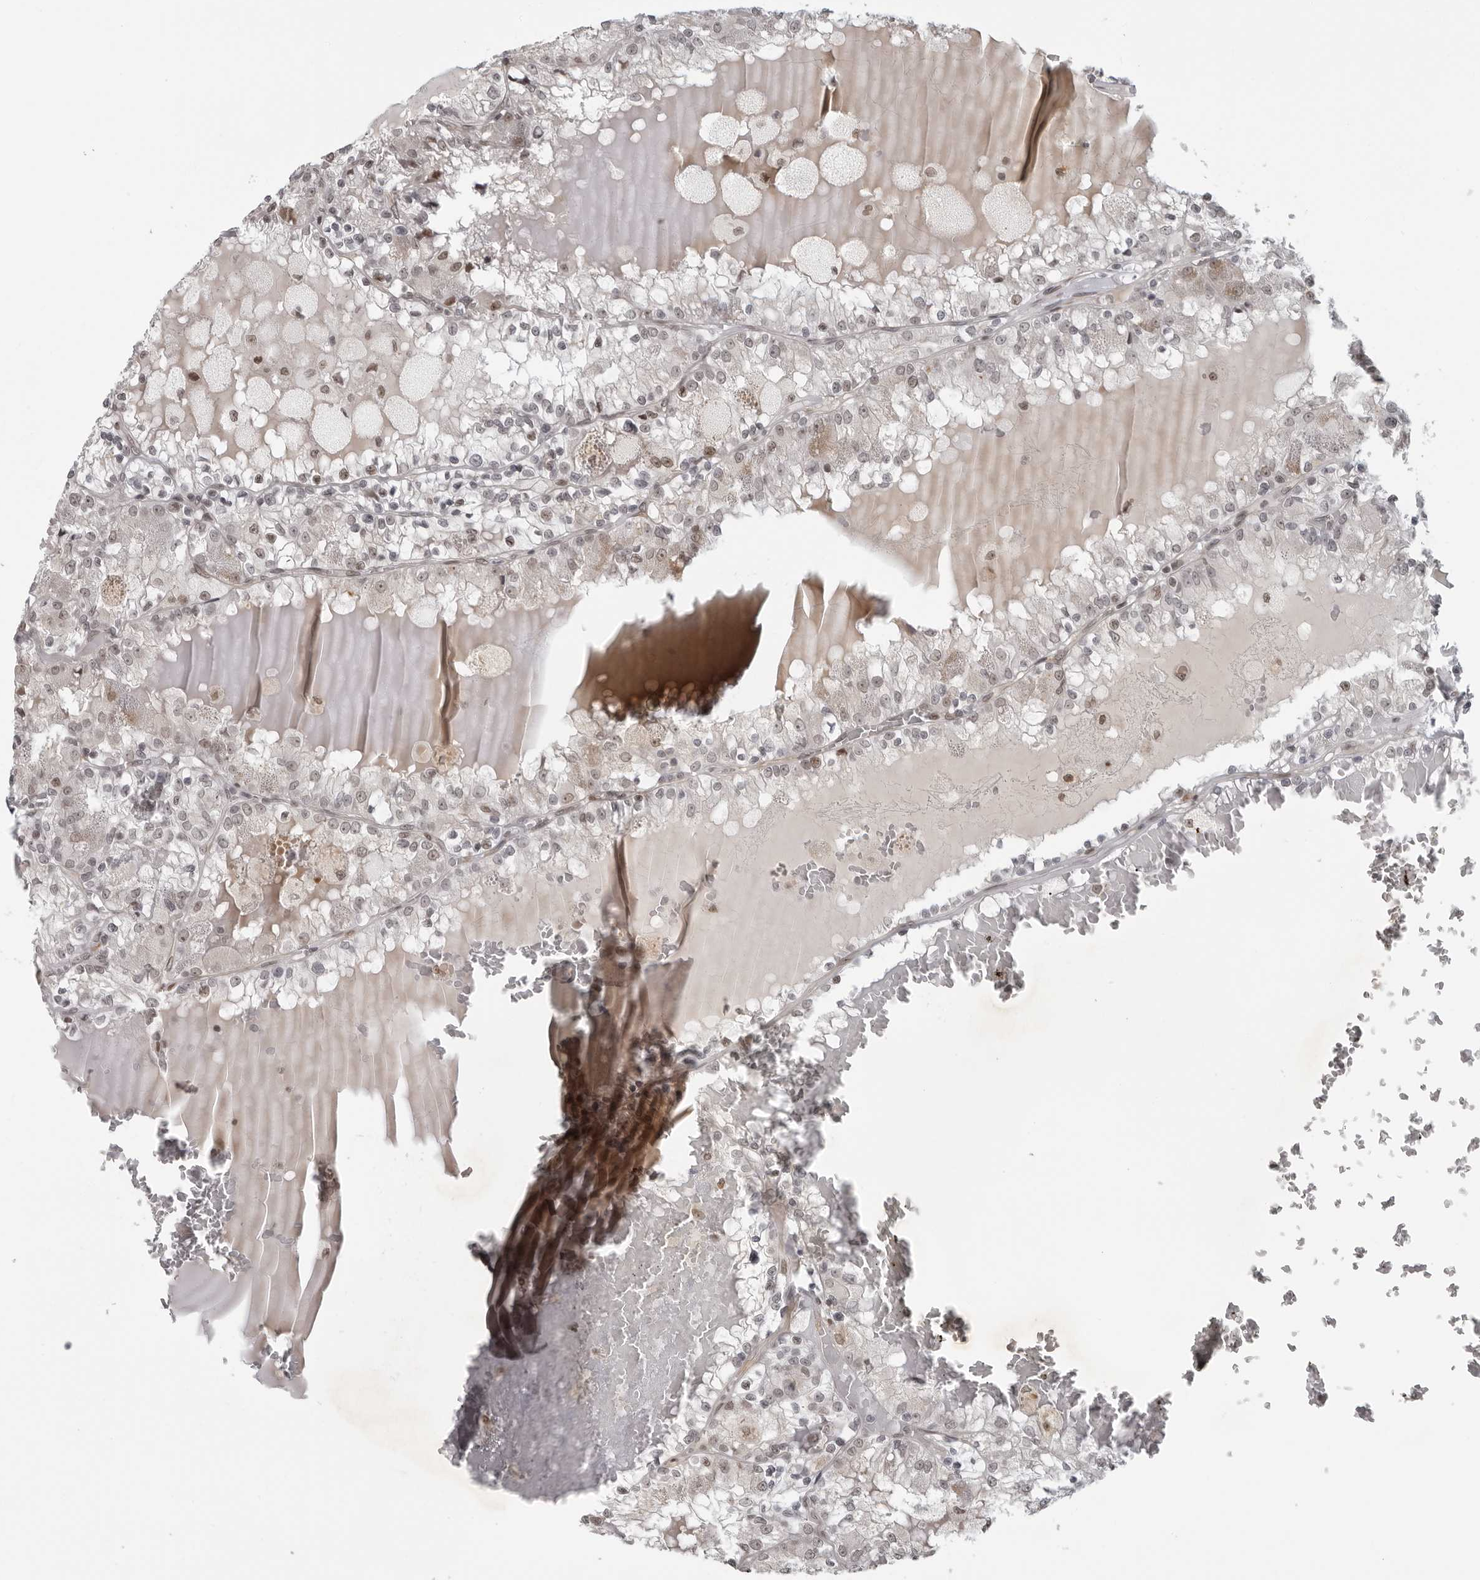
{"staining": {"intensity": "weak", "quantity": "<25%", "location": "nuclear"}, "tissue": "renal cancer", "cell_type": "Tumor cells", "image_type": "cancer", "snomed": [{"axis": "morphology", "description": "Adenocarcinoma, NOS"}, {"axis": "topography", "description": "Kidney"}], "caption": "A histopathology image of human renal adenocarcinoma is negative for staining in tumor cells.", "gene": "MAF", "patient": {"sex": "female", "age": 56}}